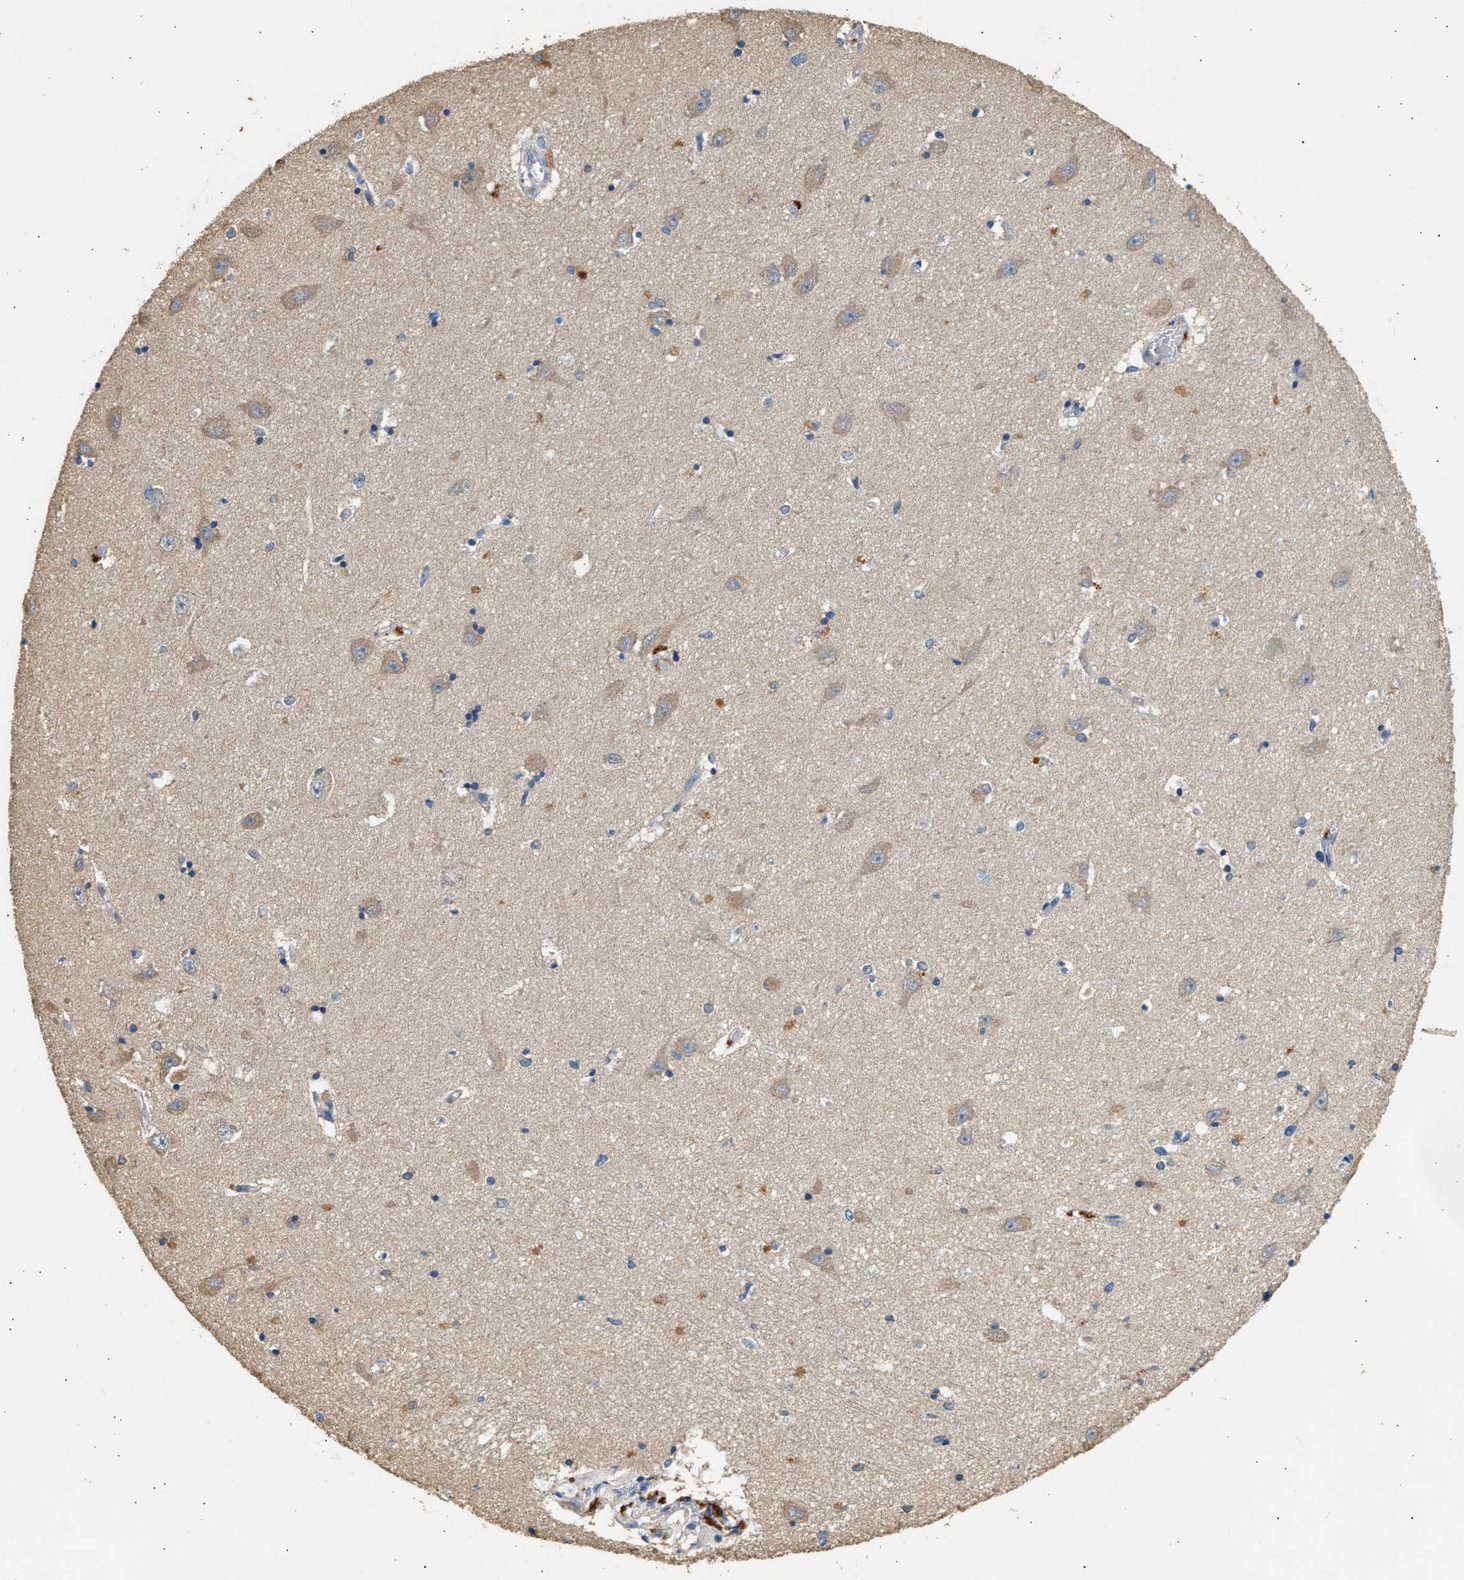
{"staining": {"intensity": "weak", "quantity": "<25%", "location": "cytoplasmic/membranous"}, "tissue": "hippocampus", "cell_type": "Glial cells", "image_type": "normal", "snomed": [{"axis": "morphology", "description": "Normal tissue, NOS"}, {"axis": "topography", "description": "Hippocampus"}], "caption": "Immunohistochemistry of unremarkable human hippocampus exhibits no expression in glial cells. The staining is performed using DAB brown chromogen with nuclei counter-stained in using hematoxylin.", "gene": "WDR31", "patient": {"sex": "male", "age": 45}}